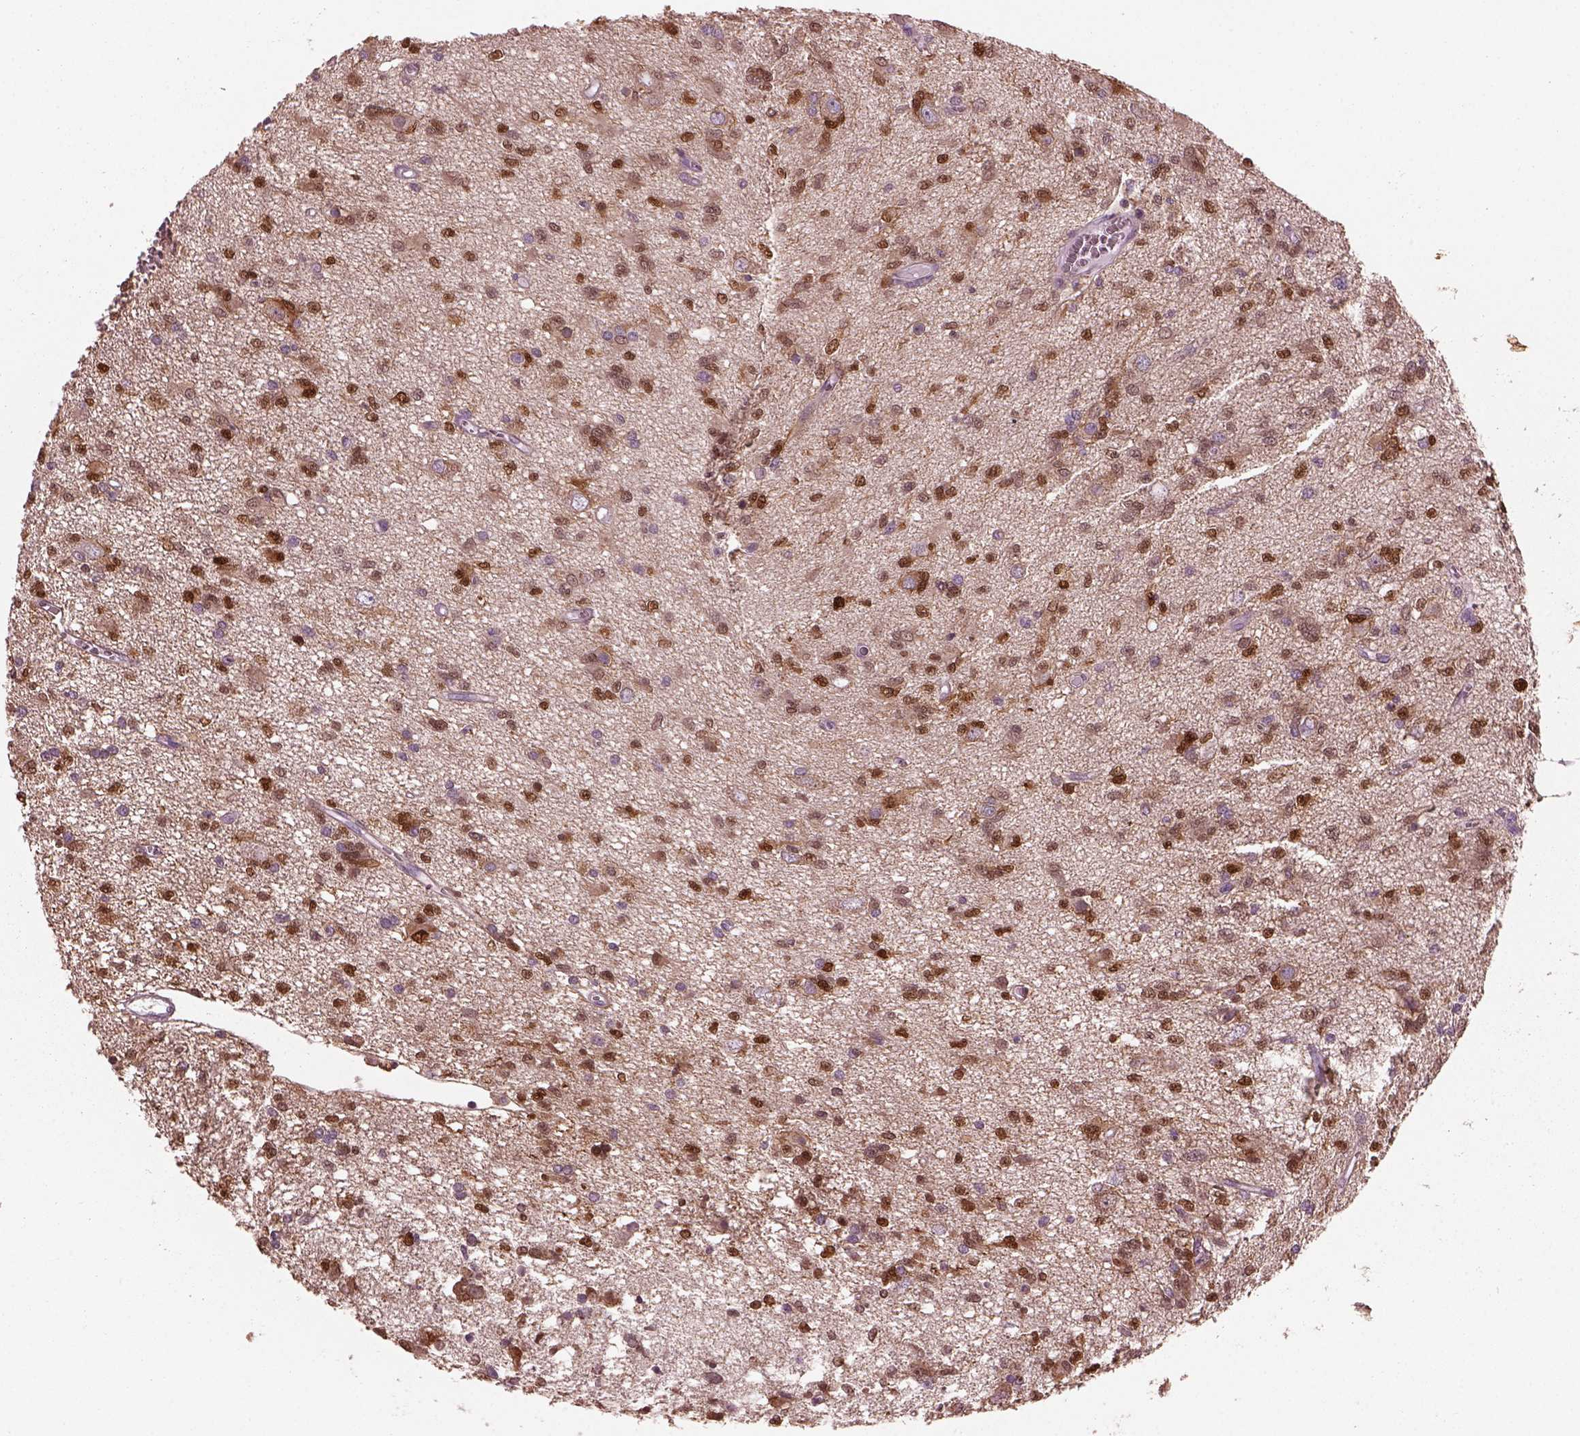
{"staining": {"intensity": "weak", "quantity": "25%-75%", "location": "cytoplasmic/membranous,nuclear"}, "tissue": "glioma", "cell_type": "Tumor cells", "image_type": "cancer", "snomed": [{"axis": "morphology", "description": "Glioma, malignant, Low grade"}, {"axis": "topography", "description": "Brain"}], "caption": "Brown immunohistochemical staining in glioma exhibits weak cytoplasmic/membranous and nuclear positivity in approximately 25%-75% of tumor cells. The staining was performed using DAB (3,3'-diaminobenzidine) to visualize the protein expression in brown, while the nuclei were stained in blue with hematoxylin (Magnification: 20x).", "gene": "SRI", "patient": {"sex": "male", "age": 64}}